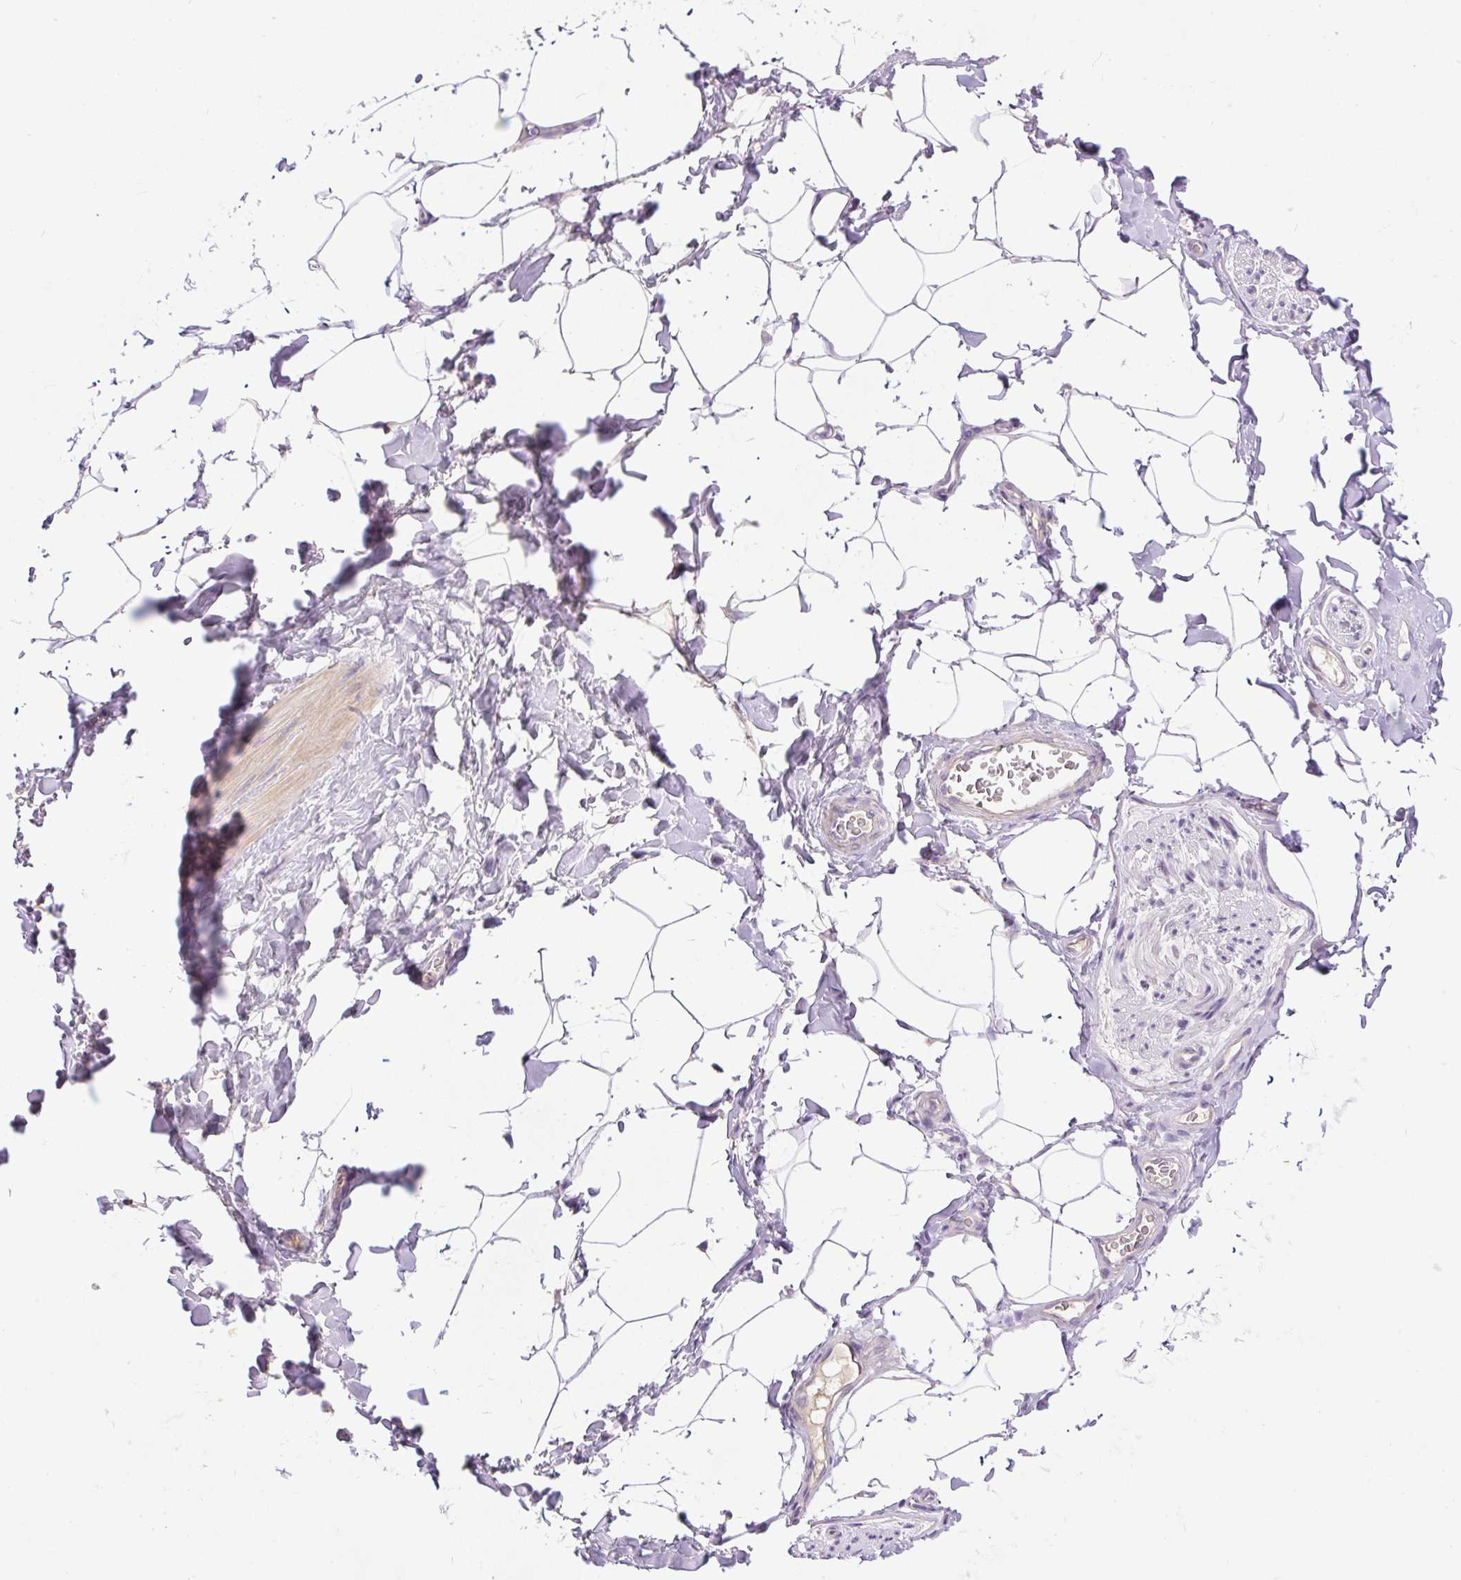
{"staining": {"intensity": "negative", "quantity": "none", "location": "none"}, "tissue": "adipose tissue", "cell_type": "Adipocytes", "image_type": "normal", "snomed": [{"axis": "morphology", "description": "Normal tissue, NOS"}, {"axis": "topography", "description": "Vascular tissue"}, {"axis": "topography", "description": "Peripheral nerve tissue"}], "caption": "Adipose tissue stained for a protein using IHC exhibits no staining adipocytes.", "gene": "KRTAP20", "patient": {"sex": "male", "age": 41}}